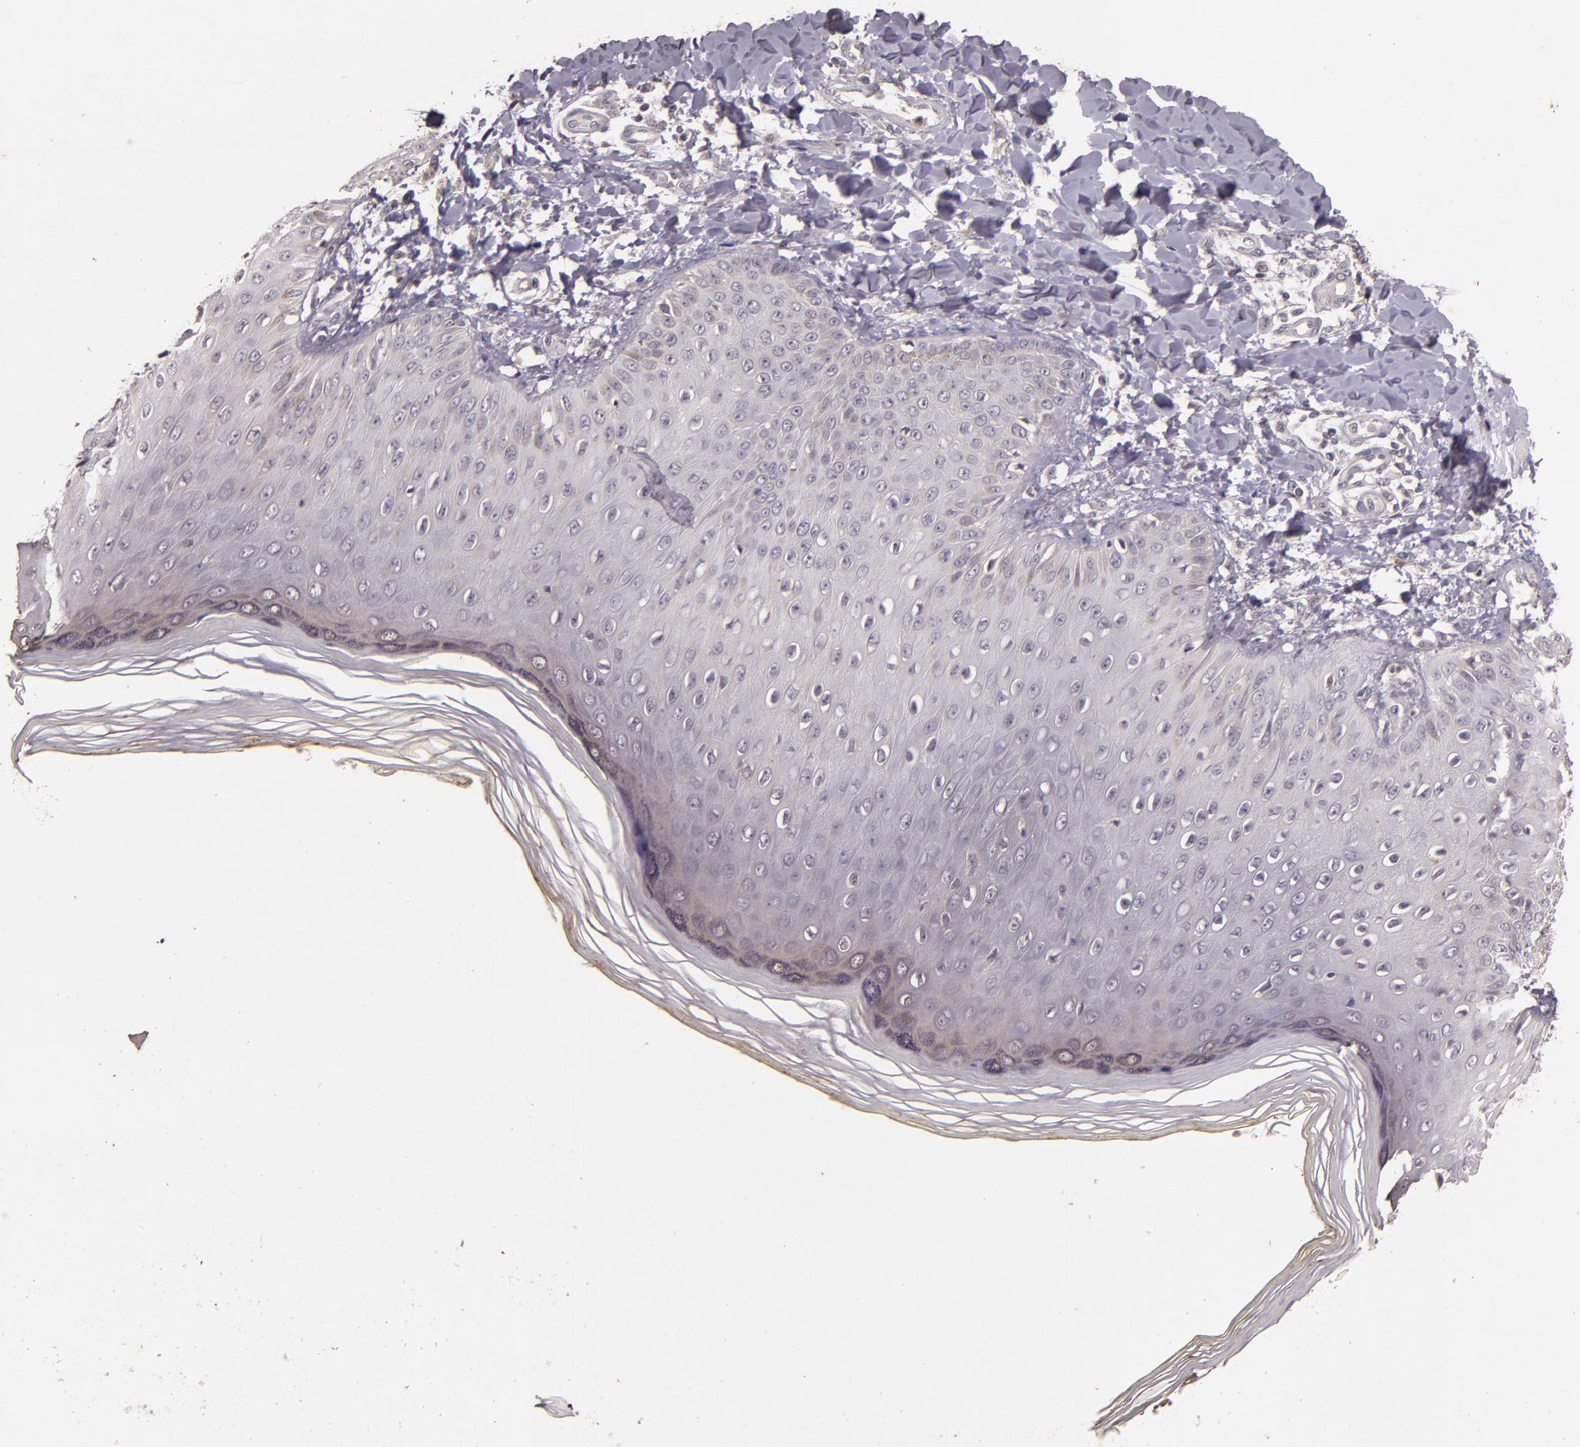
{"staining": {"intensity": "negative", "quantity": "none", "location": "none"}, "tissue": "skin", "cell_type": "Epidermal cells", "image_type": "normal", "snomed": [{"axis": "morphology", "description": "Normal tissue, NOS"}, {"axis": "morphology", "description": "Inflammation, NOS"}, {"axis": "topography", "description": "Soft tissue"}, {"axis": "topography", "description": "Anal"}], "caption": "Immunohistochemistry of benign human skin demonstrates no staining in epidermal cells. (Stains: DAB immunohistochemistry with hematoxylin counter stain, Microscopy: brightfield microscopy at high magnification).", "gene": "TFF1", "patient": {"sex": "female", "age": 15}}